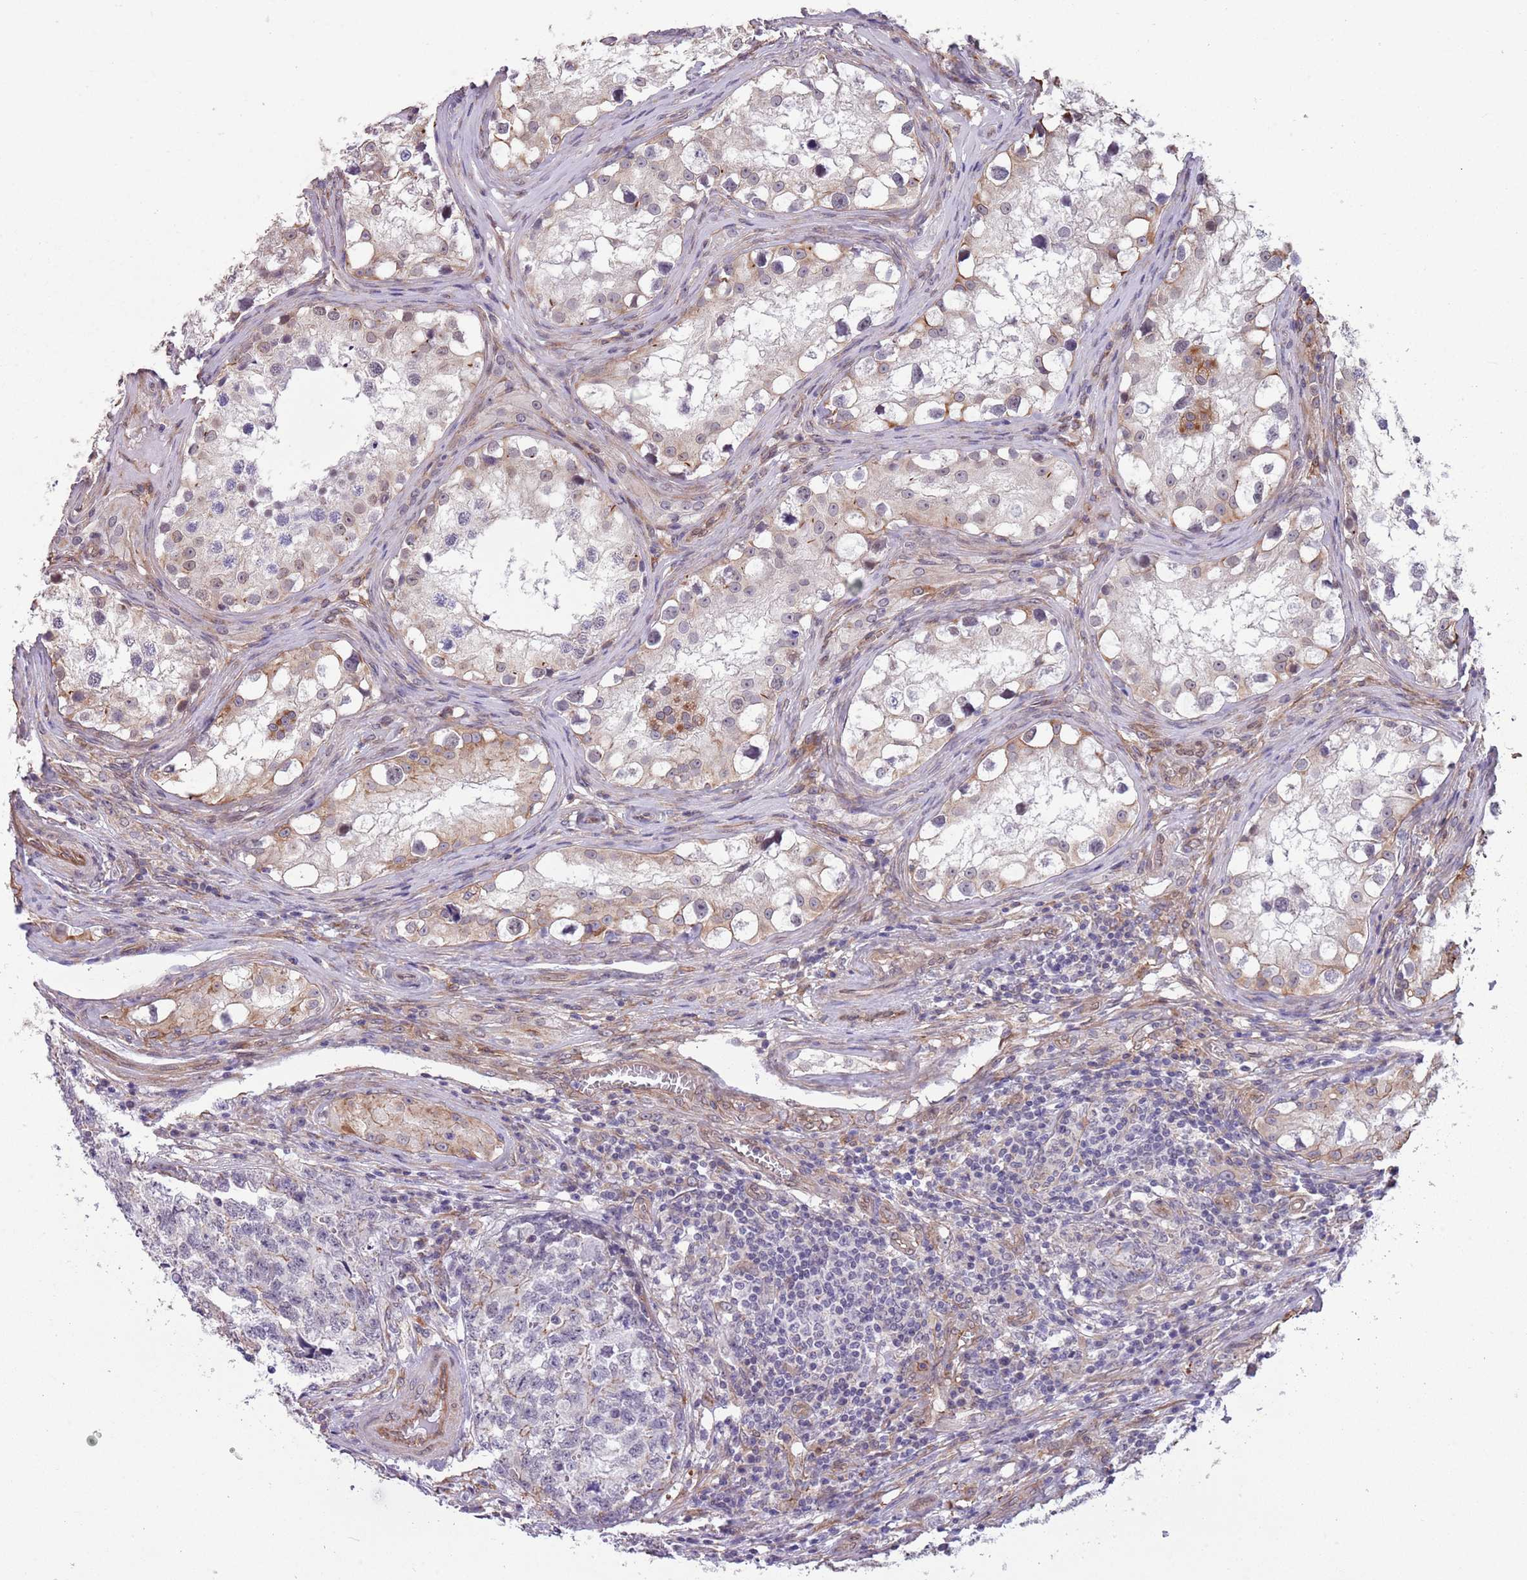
{"staining": {"intensity": "negative", "quantity": "none", "location": "none"}, "tissue": "testis cancer", "cell_type": "Tumor cells", "image_type": "cancer", "snomed": [{"axis": "morphology", "description": "Carcinoma, Embryonal, NOS"}, {"axis": "topography", "description": "Testis"}], "caption": "The image shows no staining of tumor cells in embryonal carcinoma (testis).", "gene": "CREBZF", "patient": {"sex": "male", "age": 31}}